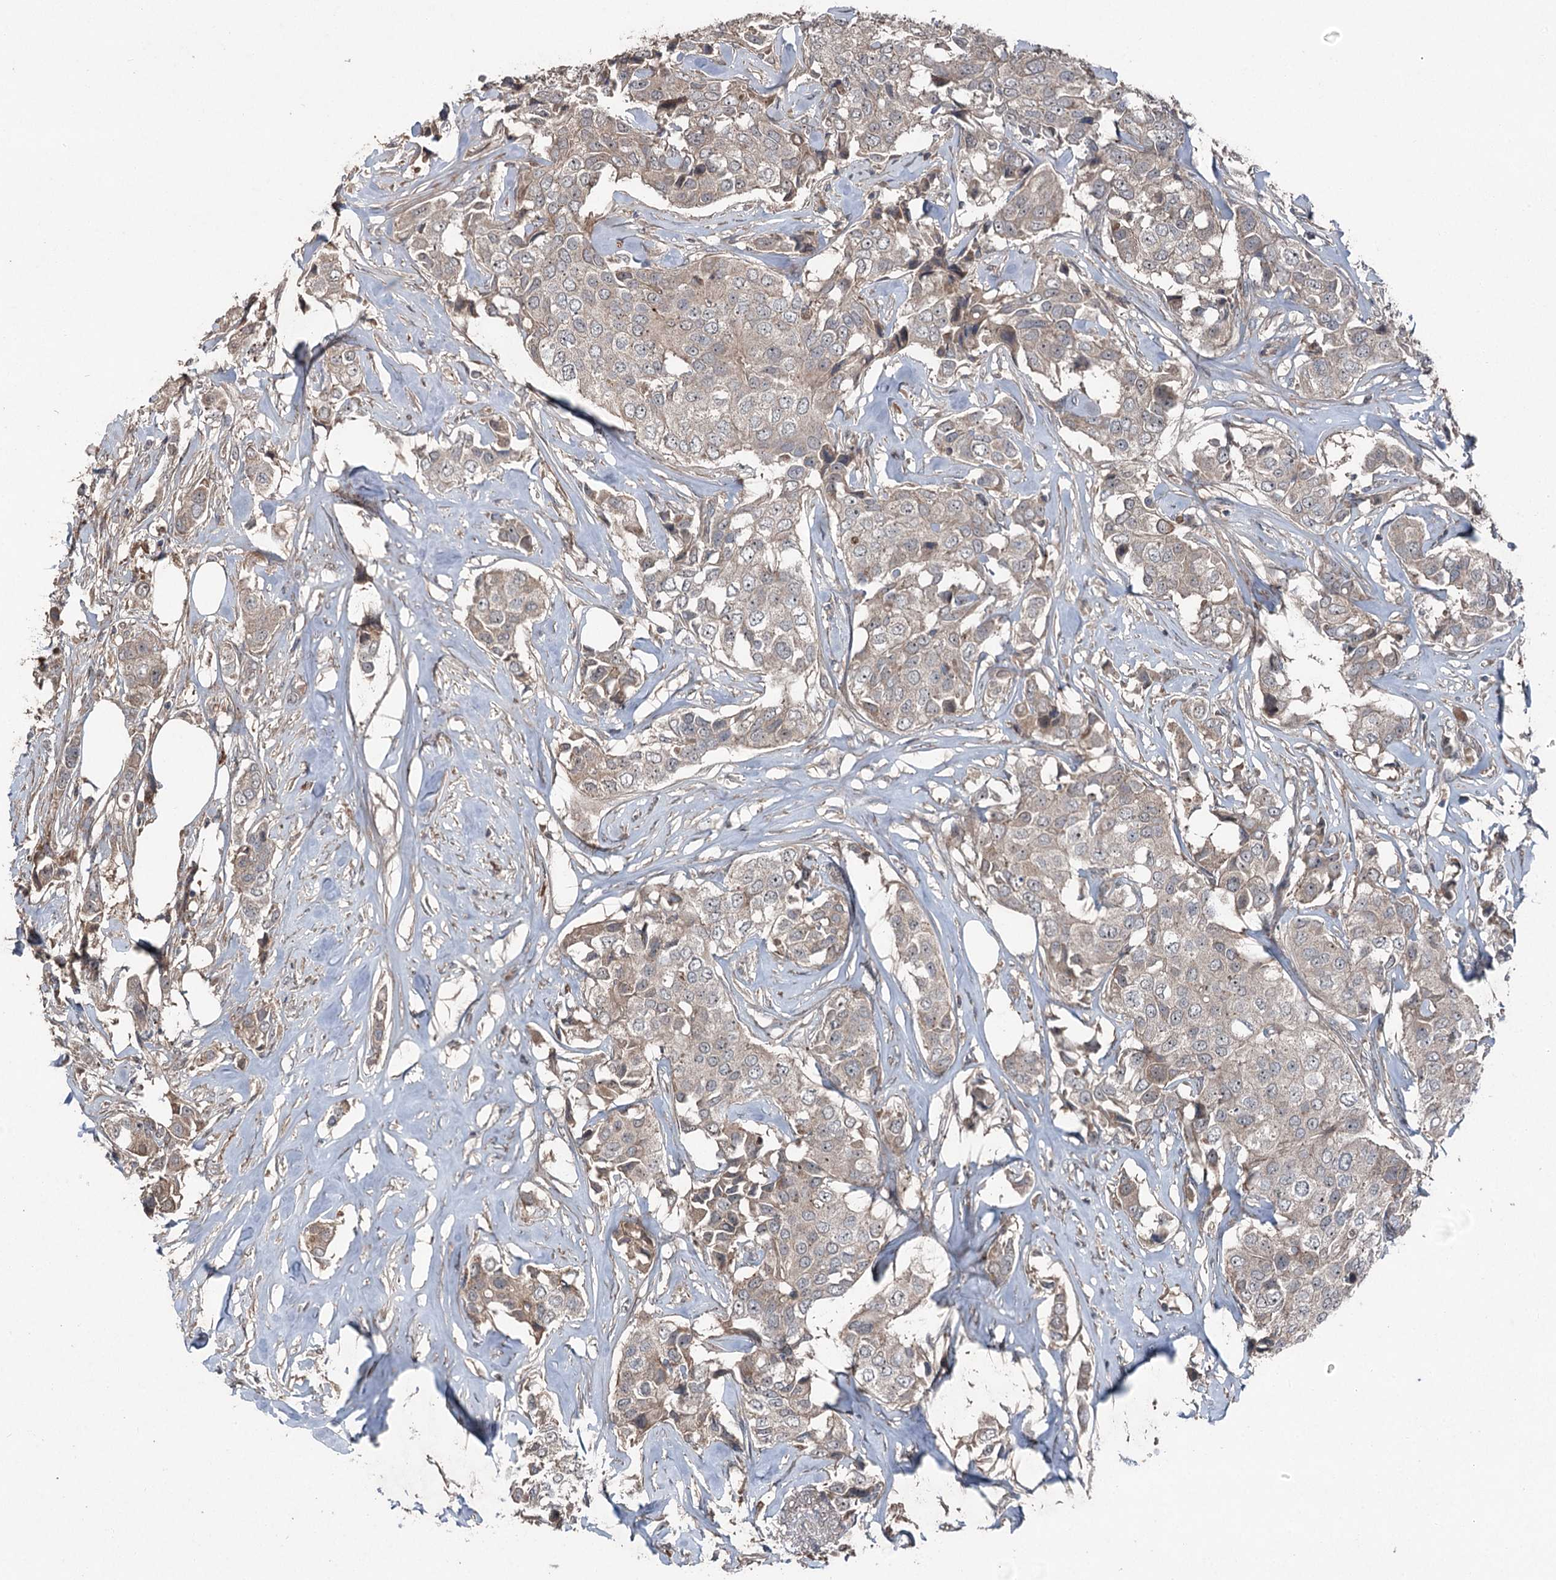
{"staining": {"intensity": "weak", "quantity": "25%-75%", "location": "cytoplasmic/membranous"}, "tissue": "breast cancer", "cell_type": "Tumor cells", "image_type": "cancer", "snomed": [{"axis": "morphology", "description": "Duct carcinoma"}, {"axis": "topography", "description": "Breast"}], "caption": "Immunohistochemistry image of neoplastic tissue: human intraductal carcinoma (breast) stained using immunohistochemistry (IHC) displays low levels of weak protein expression localized specifically in the cytoplasmic/membranous of tumor cells, appearing as a cytoplasmic/membranous brown color.", "gene": "MAPK8IP2", "patient": {"sex": "female", "age": 80}}